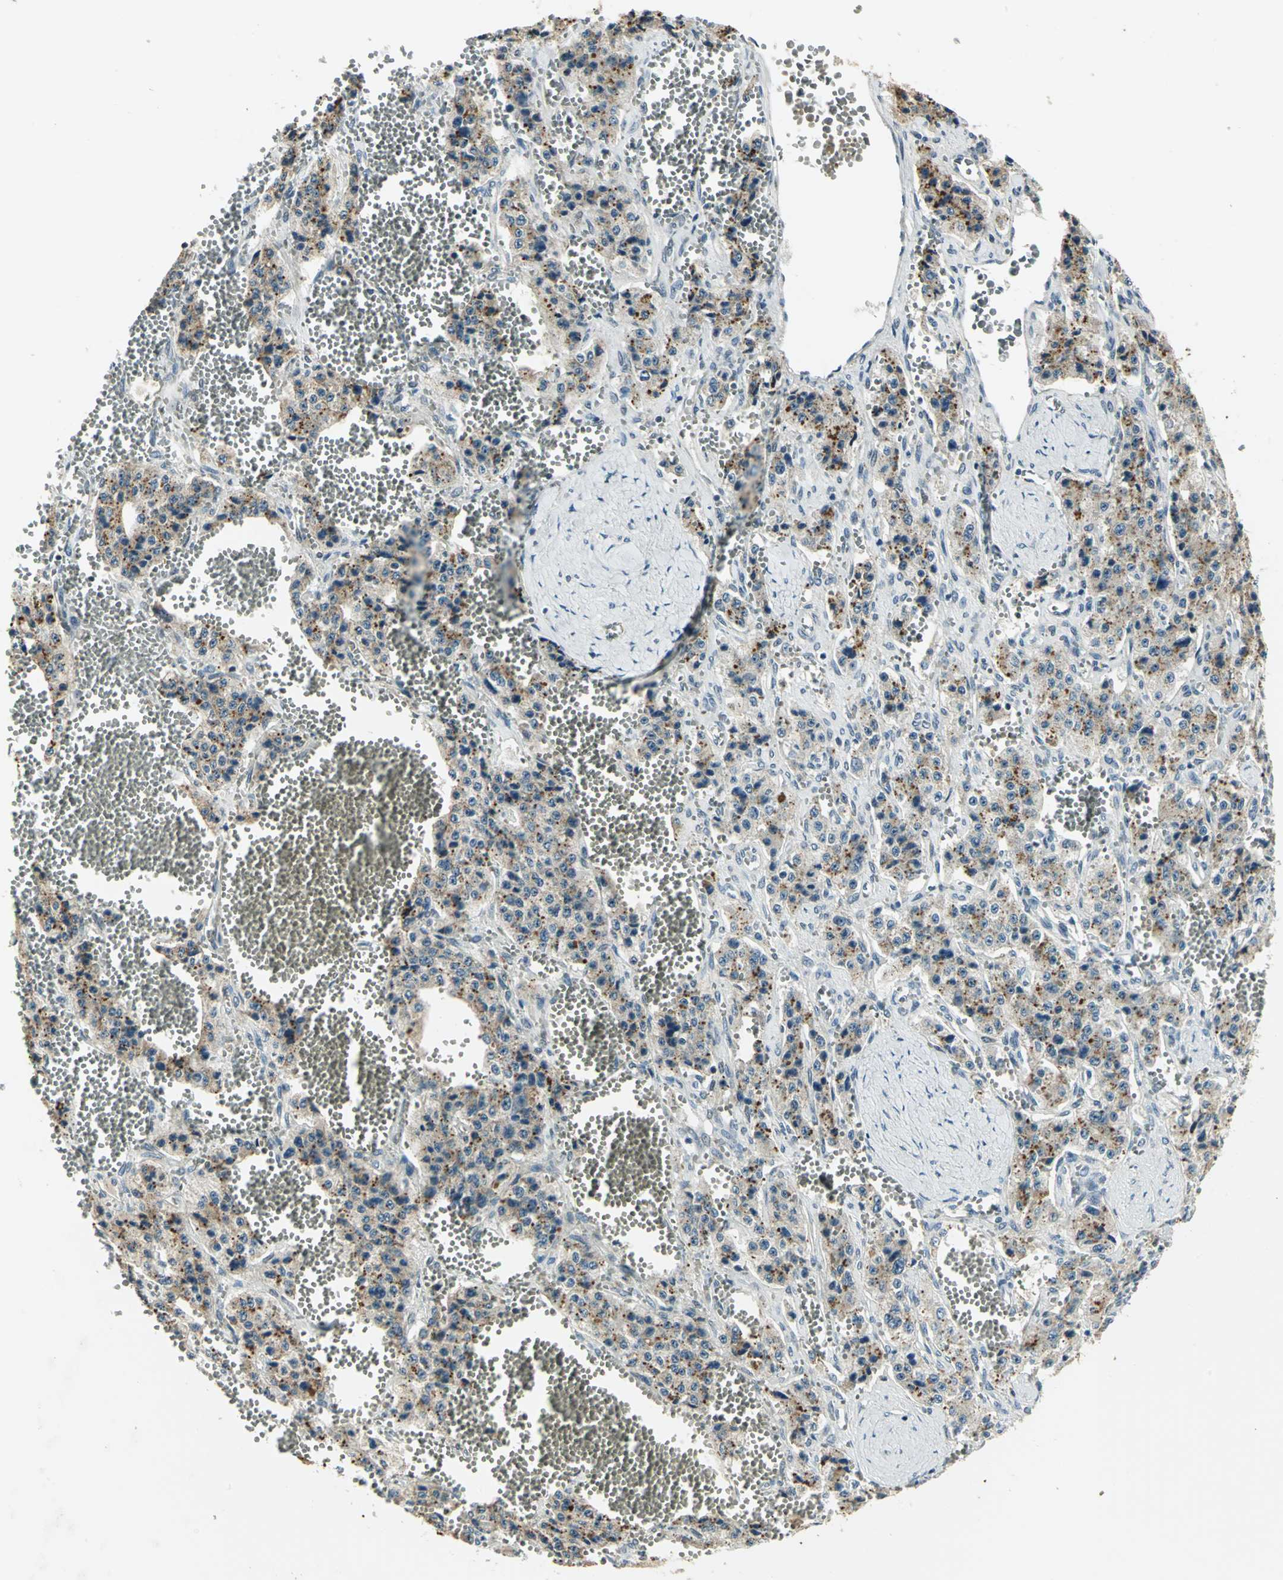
{"staining": {"intensity": "moderate", "quantity": "25%-75%", "location": "cytoplasmic/membranous"}, "tissue": "carcinoid", "cell_type": "Tumor cells", "image_type": "cancer", "snomed": [{"axis": "morphology", "description": "Carcinoid, malignant, NOS"}, {"axis": "topography", "description": "Small intestine"}], "caption": "Protein staining of carcinoid tissue reveals moderate cytoplasmic/membranous staining in approximately 25%-75% of tumor cells. Immunohistochemistry (ihc) stains the protein in brown and the nuclei are stained blue.", "gene": "RAD17", "patient": {"sex": "male", "age": 52}}